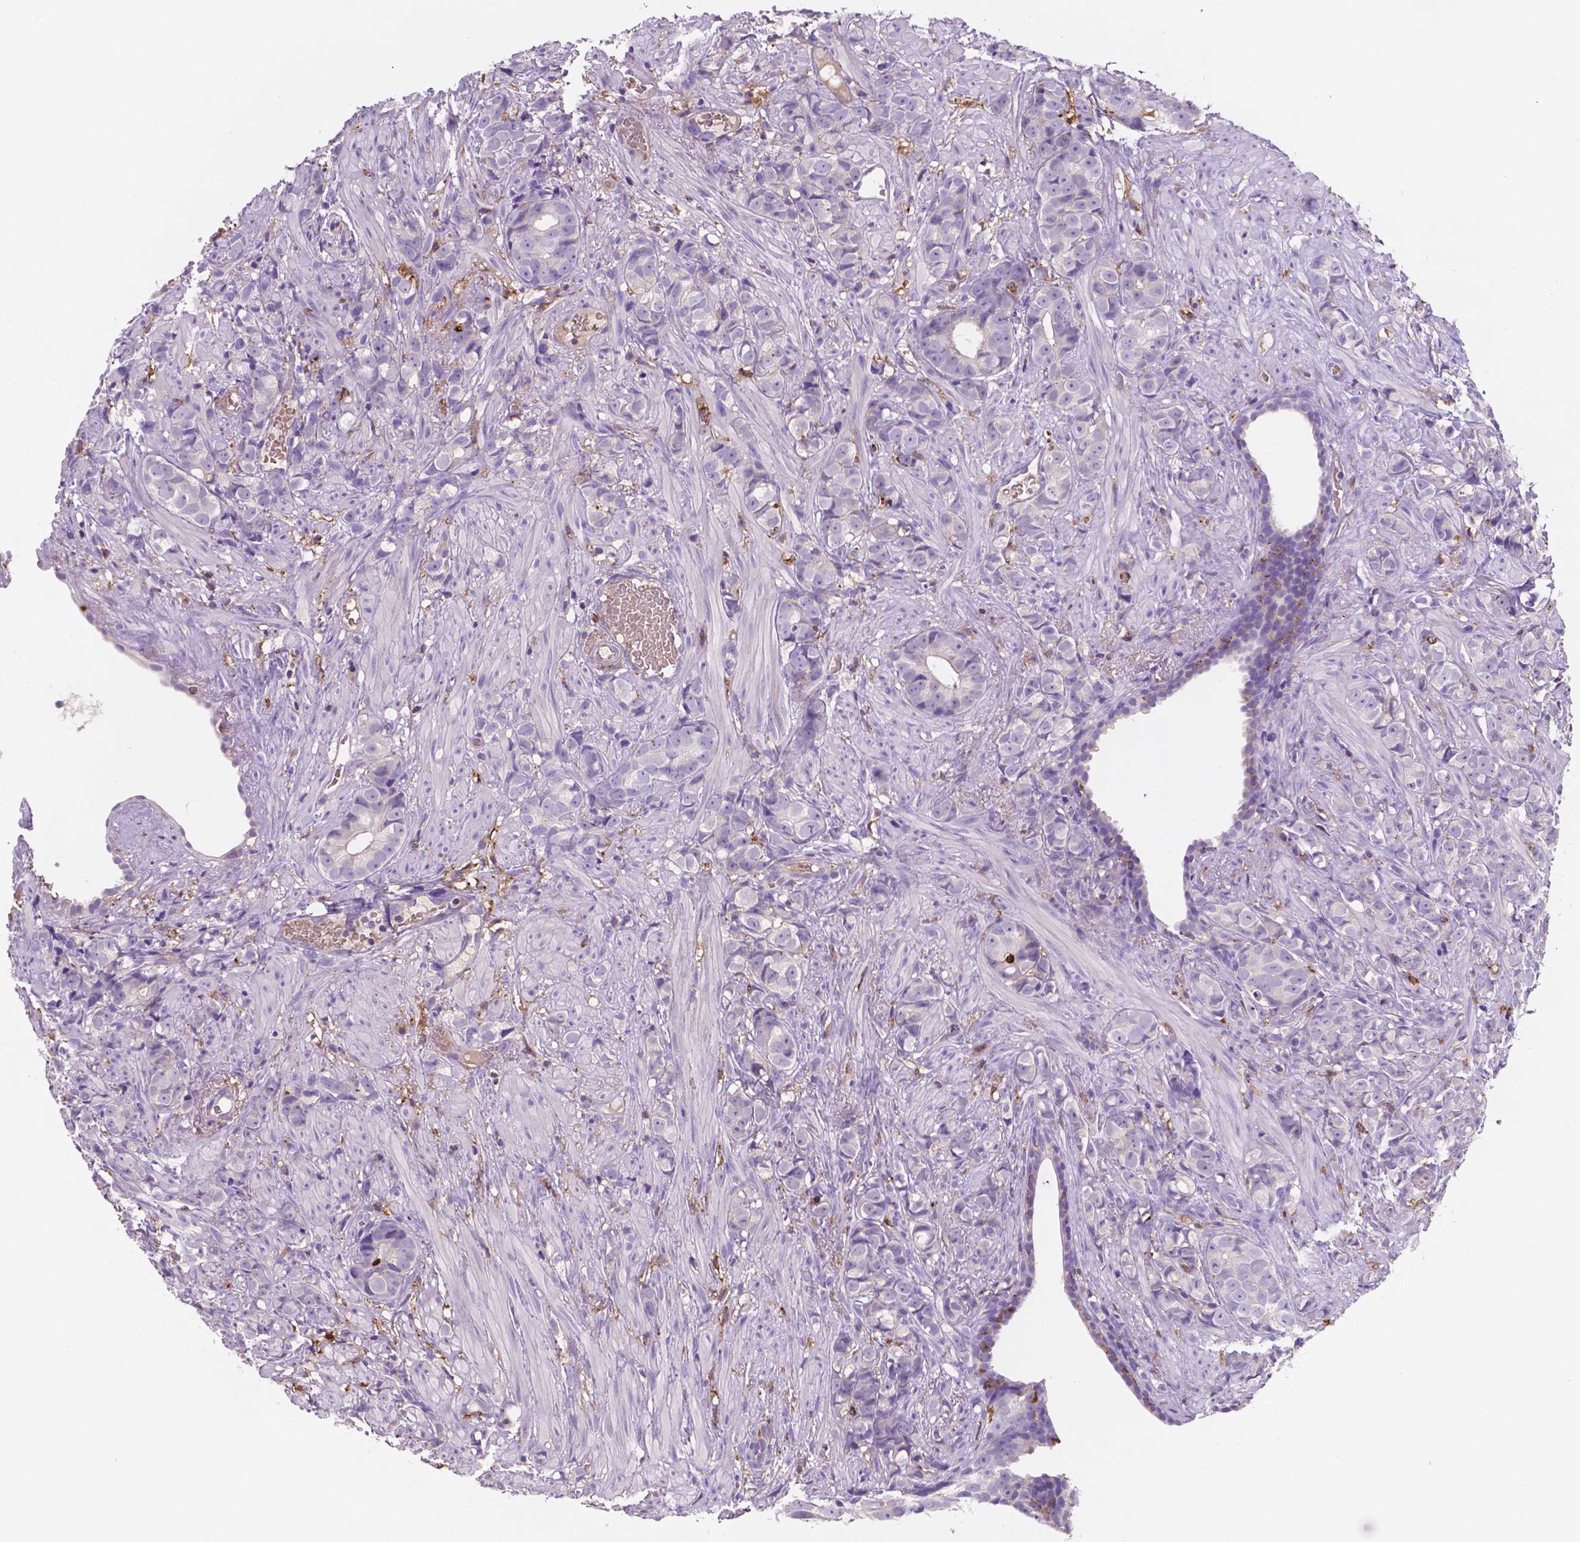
{"staining": {"intensity": "negative", "quantity": "none", "location": "none"}, "tissue": "prostate cancer", "cell_type": "Tumor cells", "image_type": "cancer", "snomed": [{"axis": "morphology", "description": "Adenocarcinoma, High grade"}, {"axis": "topography", "description": "Prostate"}], "caption": "An image of prostate cancer (adenocarcinoma (high-grade)) stained for a protein reveals no brown staining in tumor cells.", "gene": "MKRN2OS", "patient": {"sex": "male", "age": 81}}